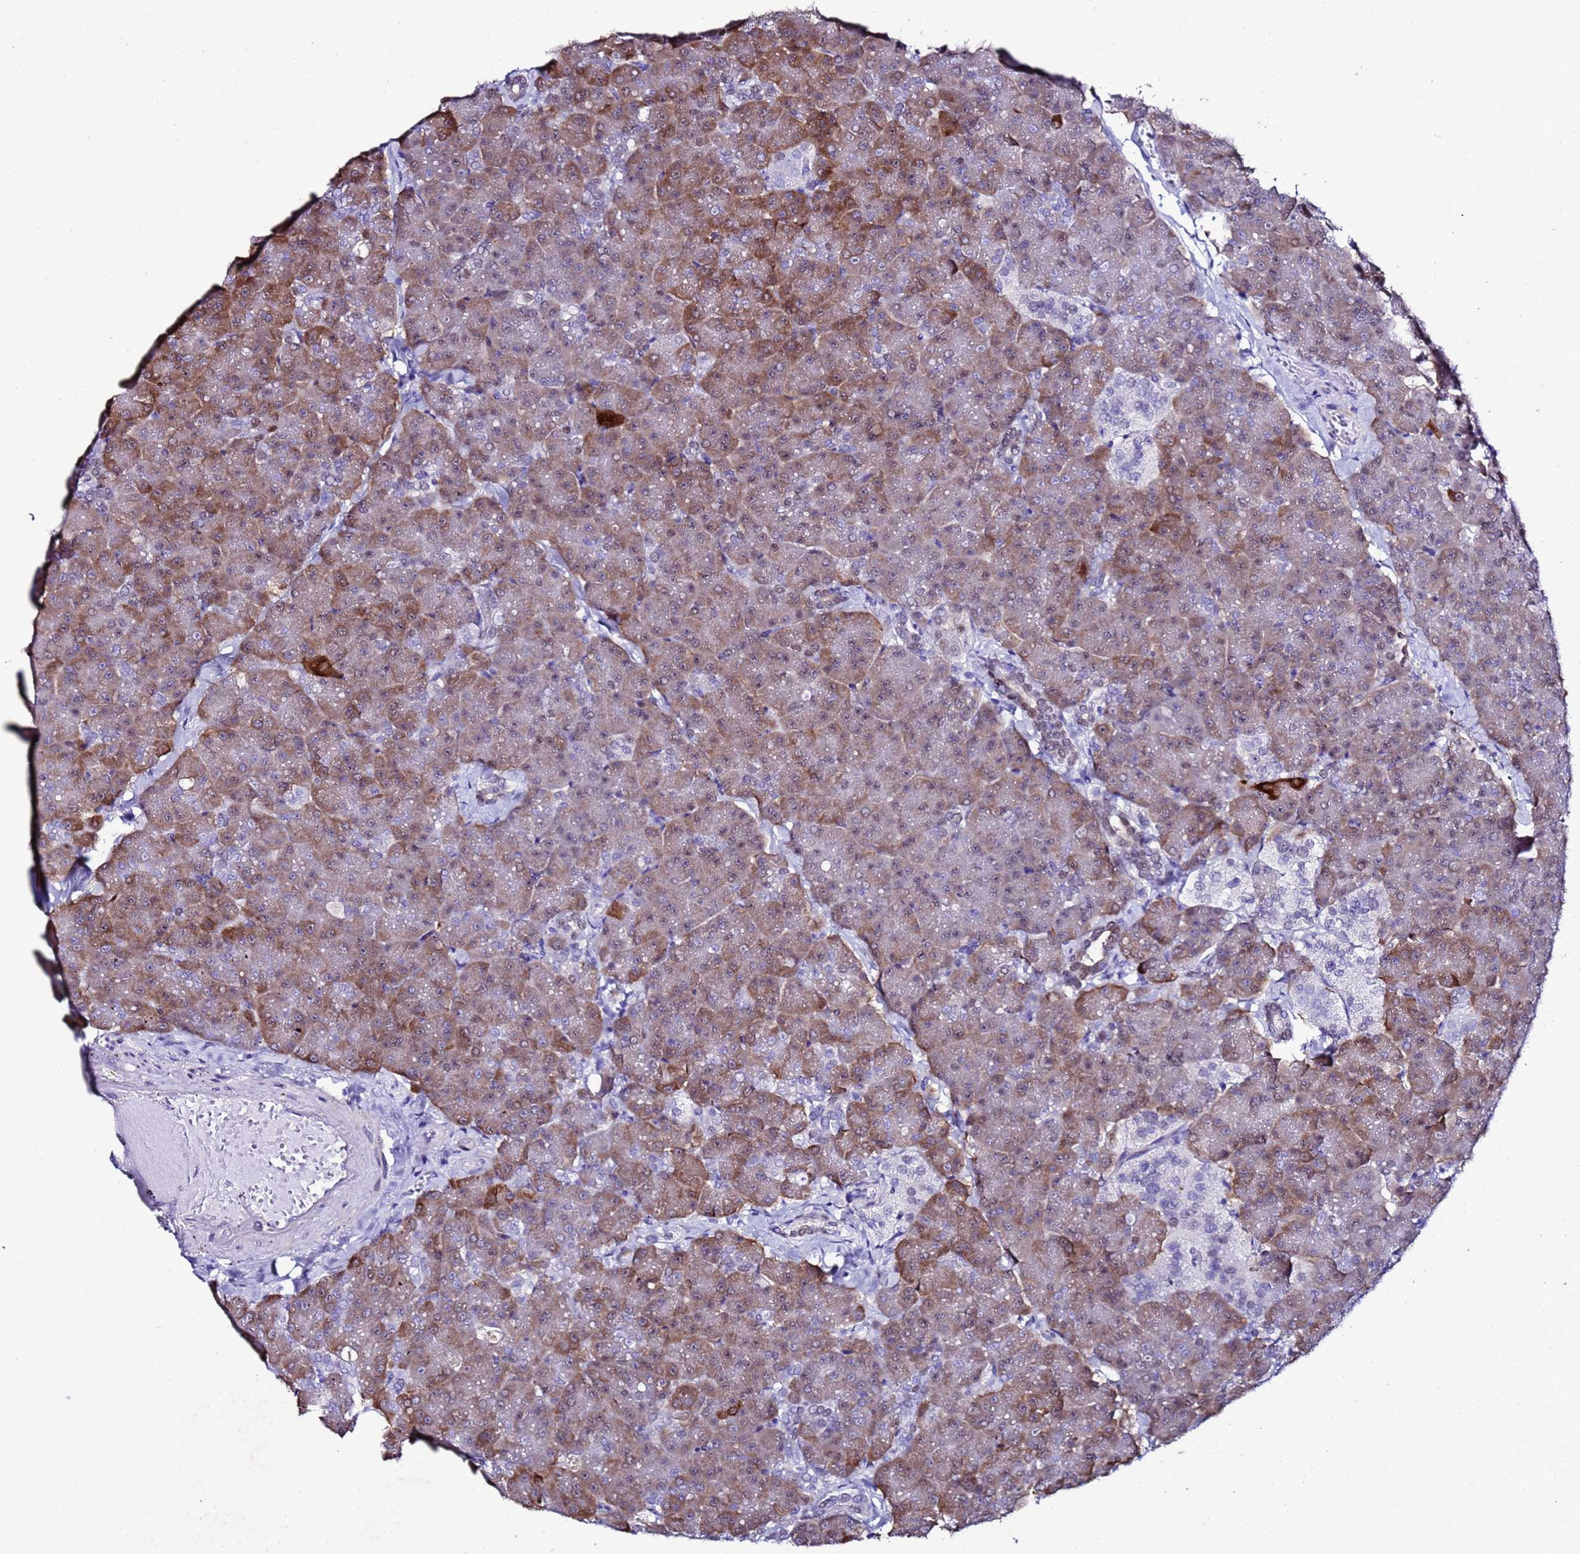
{"staining": {"intensity": "moderate", "quantity": ">75%", "location": "cytoplasmic/membranous,nuclear"}, "tissue": "pancreas", "cell_type": "Exocrine glandular cells", "image_type": "normal", "snomed": [{"axis": "morphology", "description": "Normal tissue, NOS"}, {"axis": "topography", "description": "Pancreas"}, {"axis": "topography", "description": "Peripheral nerve tissue"}], "caption": "This photomicrograph shows immunohistochemistry (IHC) staining of unremarkable pancreas, with medium moderate cytoplasmic/membranous,nuclear staining in about >75% of exocrine glandular cells.", "gene": "BCL7A", "patient": {"sex": "male", "age": 54}}